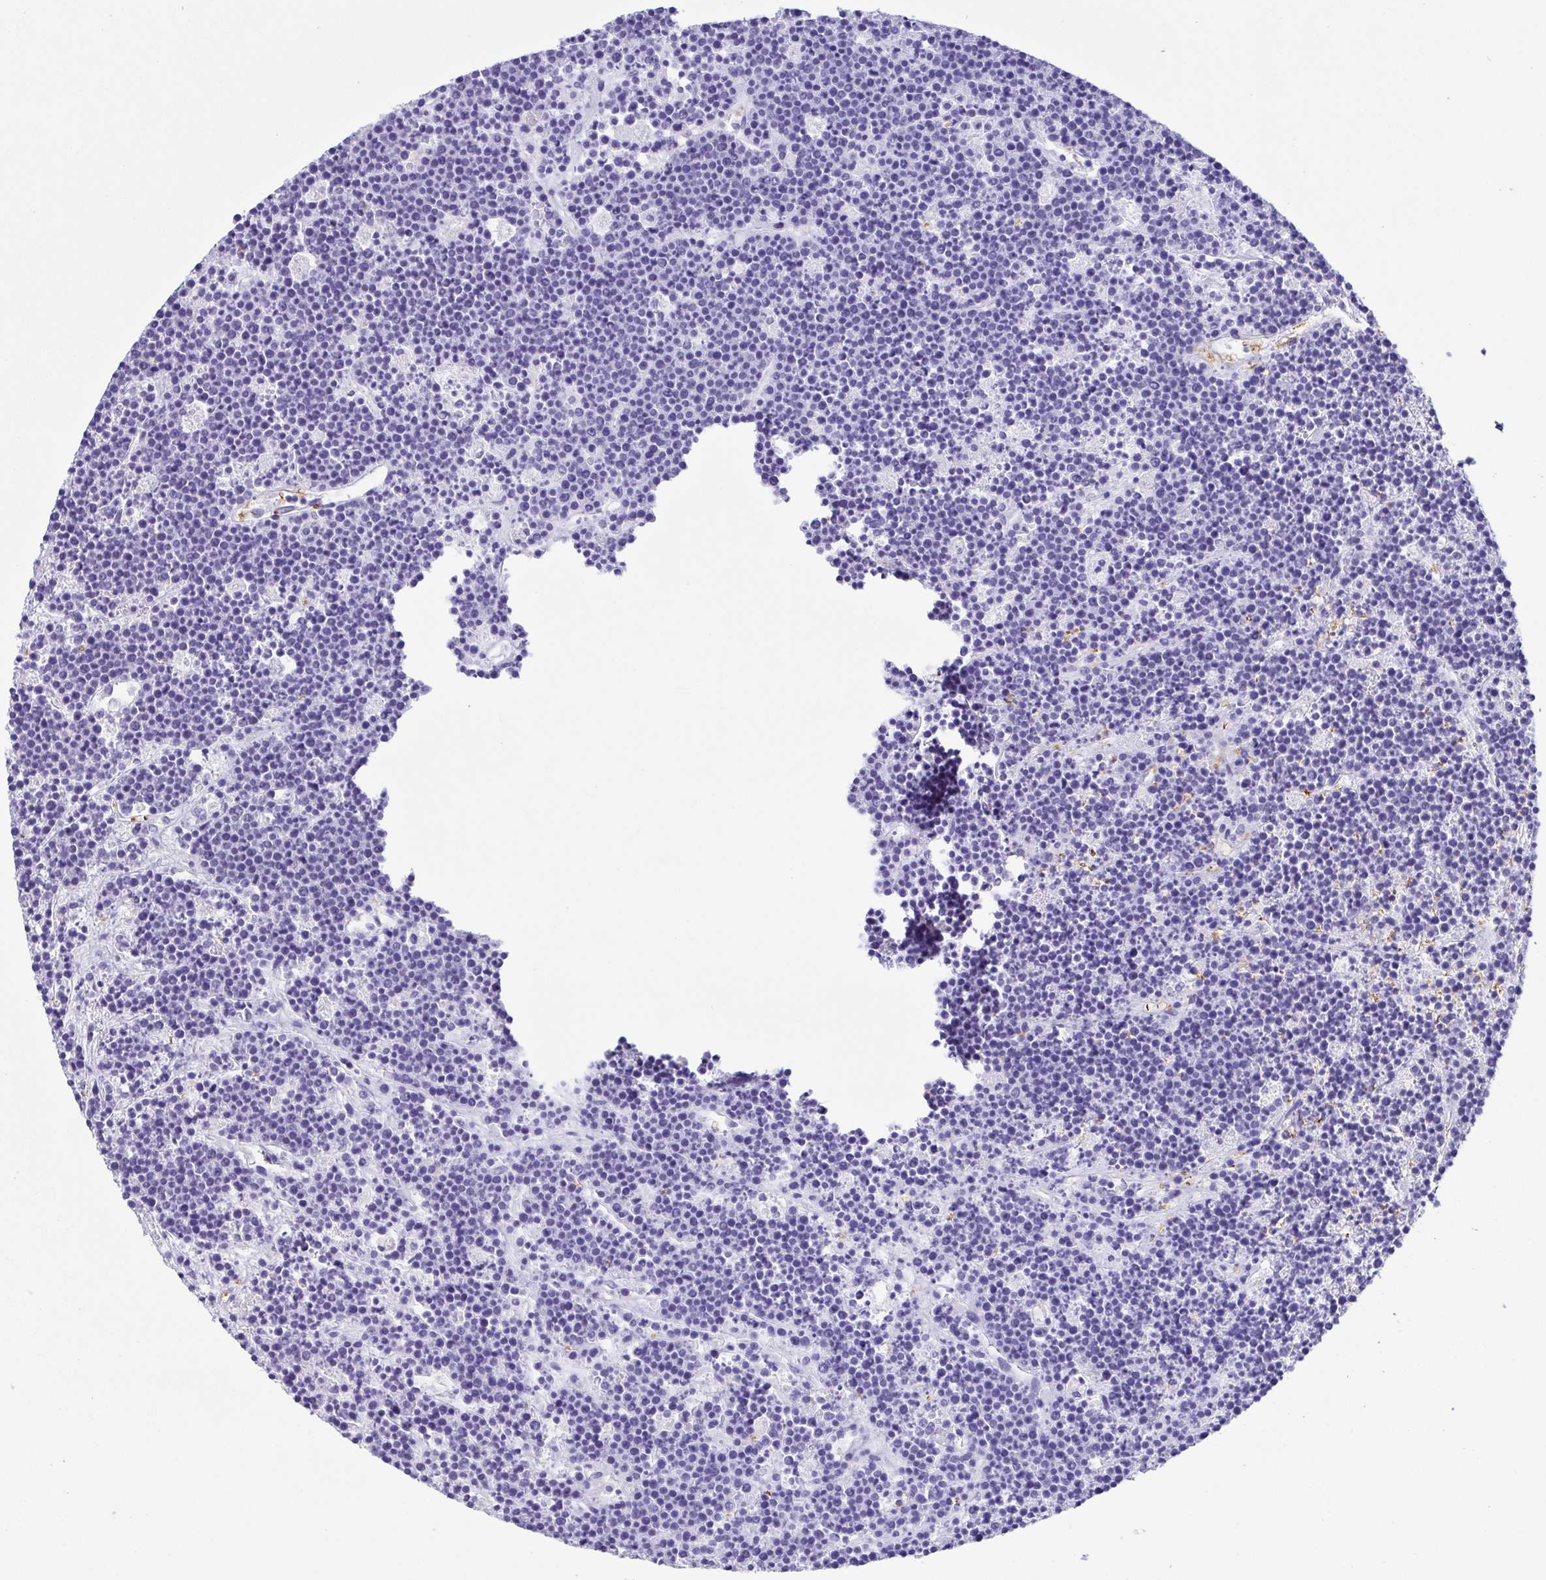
{"staining": {"intensity": "negative", "quantity": "none", "location": "none"}, "tissue": "lymphoma", "cell_type": "Tumor cells", "image_type": "cancer", "snomed": [{"axis": "morphology", "description": "Malignant lymphoma, non-Hodgkin's type, High grade"}, {"axis": "topography", "description": "Ovary"}], "caption": "IHC photomicrograph of neoplastic tissue: high-grade malignant lymphoma, non-Hodgkin's type stained with DAB (3,3'-diaminobenzidine) shows no significant protein positivity in tumor cells.", "gene": "EPB42", "patient": {"sex": "female", "age": 56}}